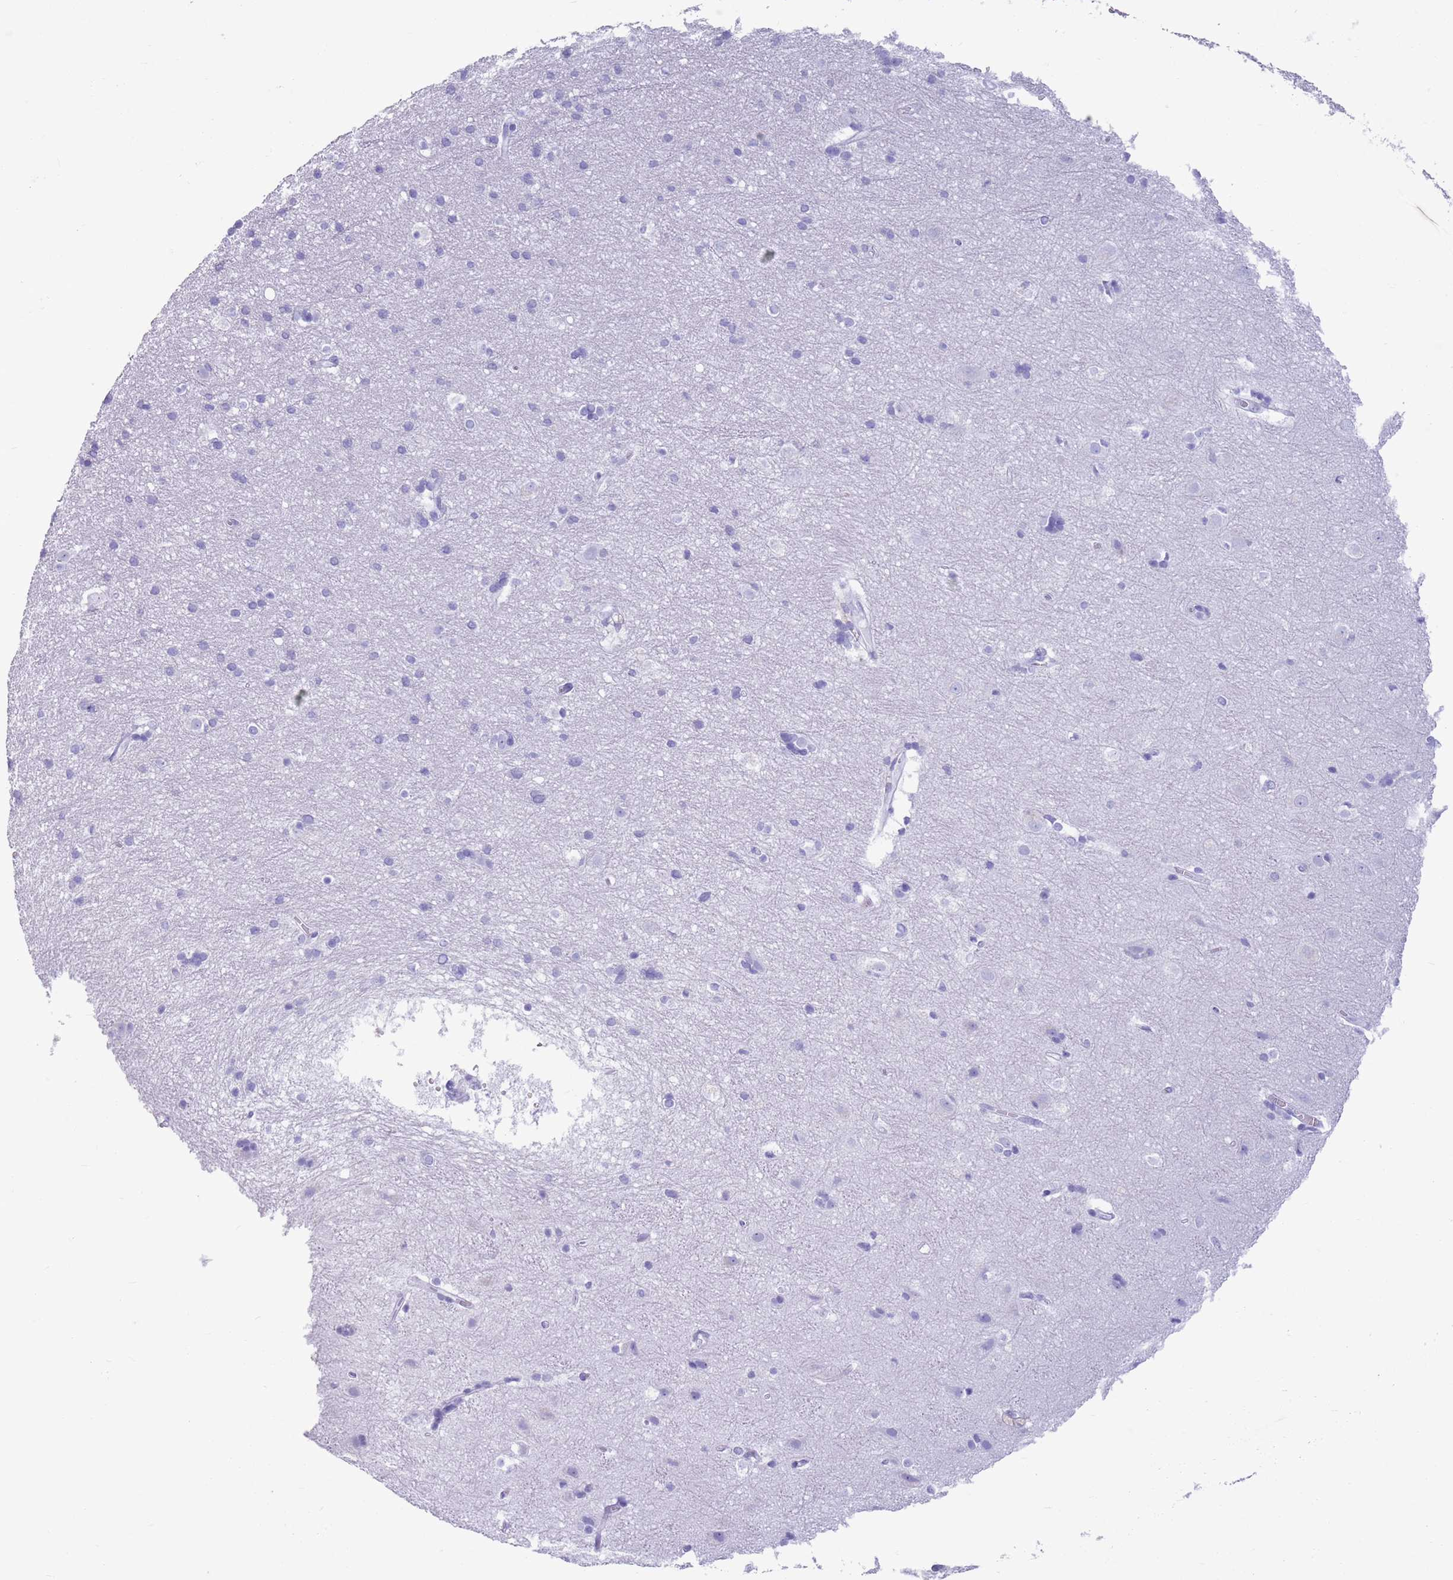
{"staining": {"intensity": "negative", "quantity": "none", "location": "none"}, "tissue": "cerebral cortex", "cell_type": "Endothelial cells", "image_type": "normal", "snomed": [{"axis": "morphology", "description": "Normal tissue, NOS"}, {"axis": "topography", "description": "Cerebral cortex"}], "caption": "Protein analysis of benign cerebral cortex exhibits no significant staining in endothelial cells.", "gene": "ENSG00000263020", "patient": {"sex": "male", "age": 54}}